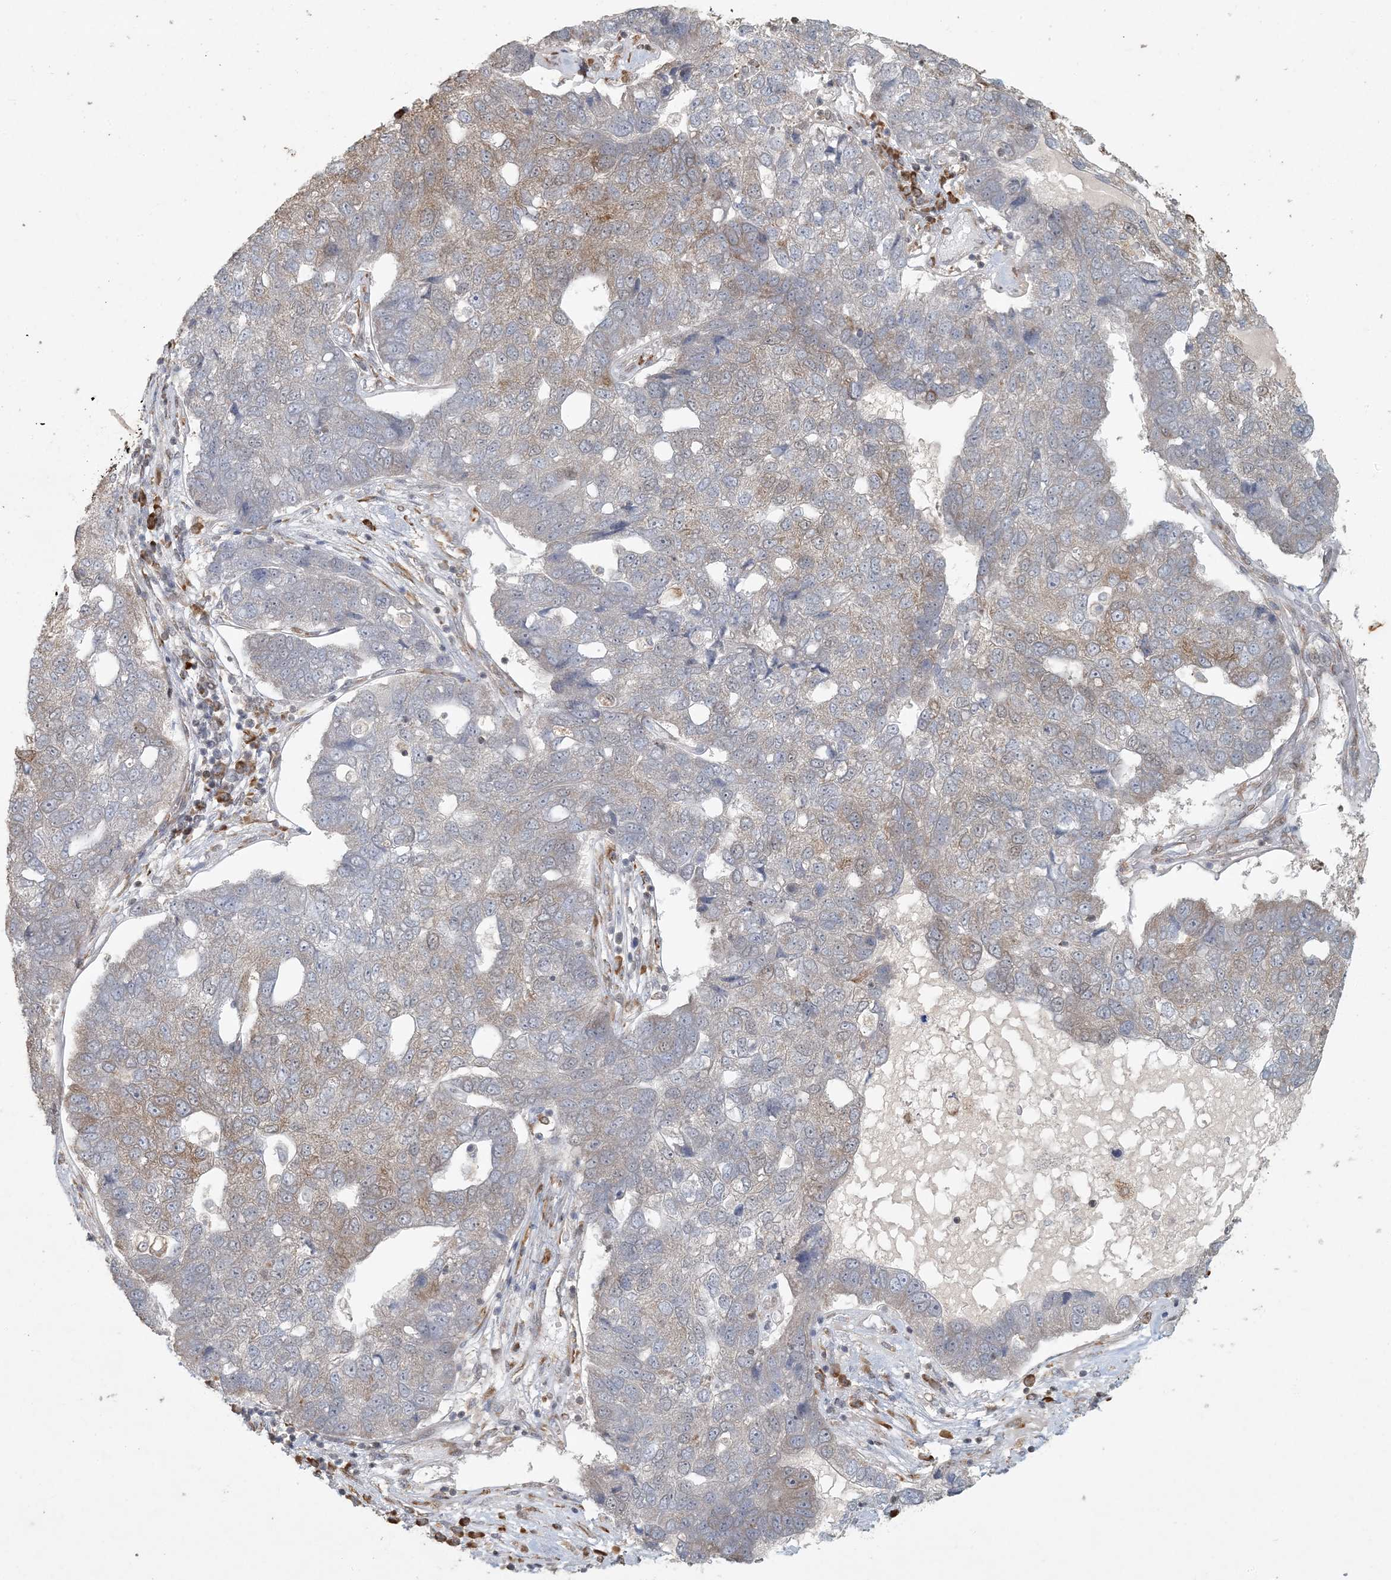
{"staining": {"intensity": "weak", "quantity": "<25%", "location": "cytoplasmic/membranous"}, "tissue": "pancreatic cancer", "cell_type": "Tumor cells", "image_type": "cancer", "snomed": [{"axis": "morphology", "description": "Adenocarcinoma, NOS"}, {"axis": "topography", "description": "Pancreas"}], "caption": "High power microscopy image of an IHC photomicrograph of pancreatic cancer, revealing no significant positivity in tumor cells.", "gene": "AK9", "patient": {"sex": "female", "age": 61}}